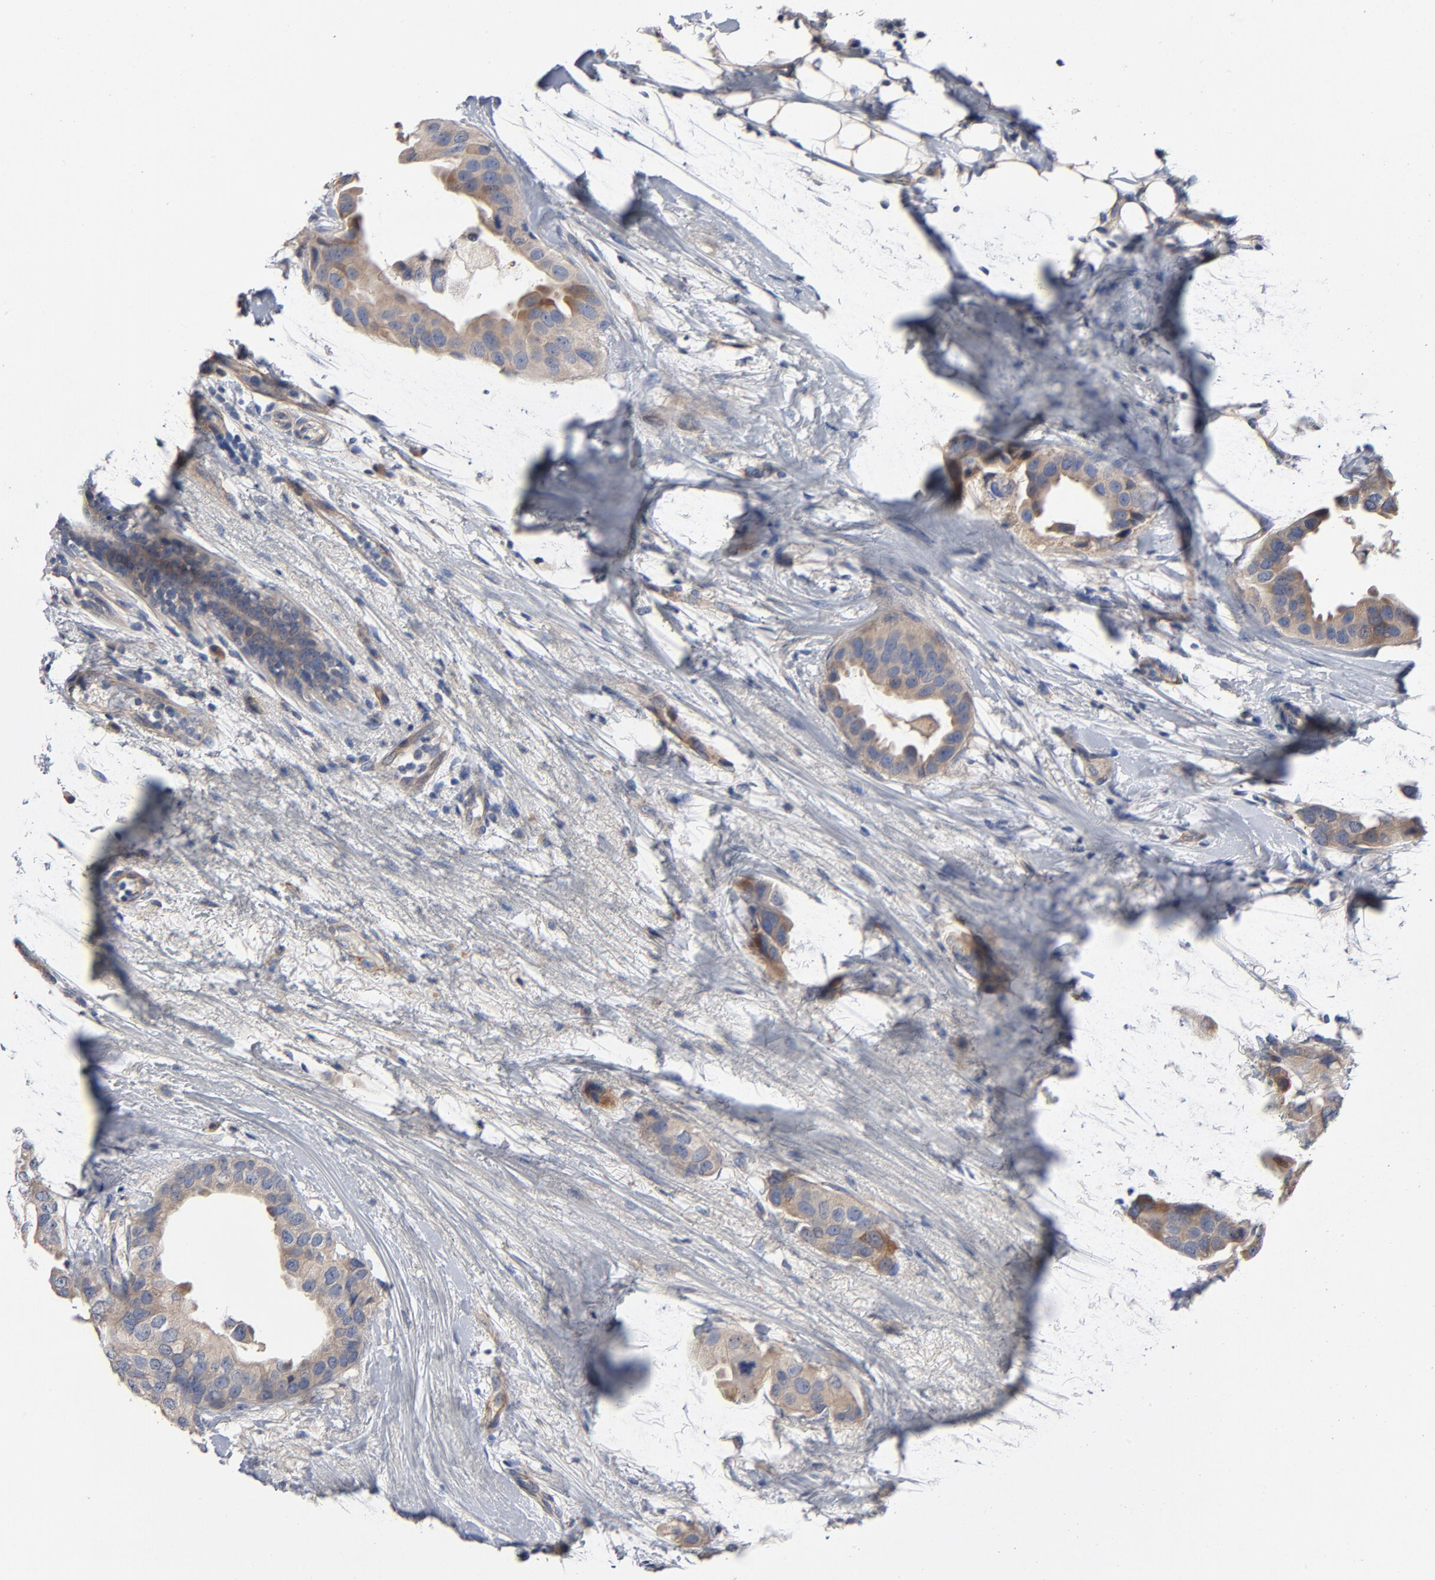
{"staining": {"intensity": "moderate", "quantity": ">75%", "location": "cytoplasmic/membranous"}, "tissue": "breast cancer", "cell_type": "Tumor cells", "image_type": "cancer", "snomed": [{"axis": "morphology", "description": "Duct carcinoma"}, {"axis": "topography", "description": "Breast"}], "caption": "Immunohistochemistry (IHC) staining of breast cancer, which displays medium levels of moderate cytoplasmic/membranous expression in approximately >75% of tumor cells indicating moderate cytoplasmic/membranous protein staining. The staining was performed using DAB (3,3'-diaminobenzidine) (brown) for protein detection and nuclei were counterstained in hematoxylin (blue).", "gene": "CCDC134", "patient": {"sex": "female", "age": 40}}